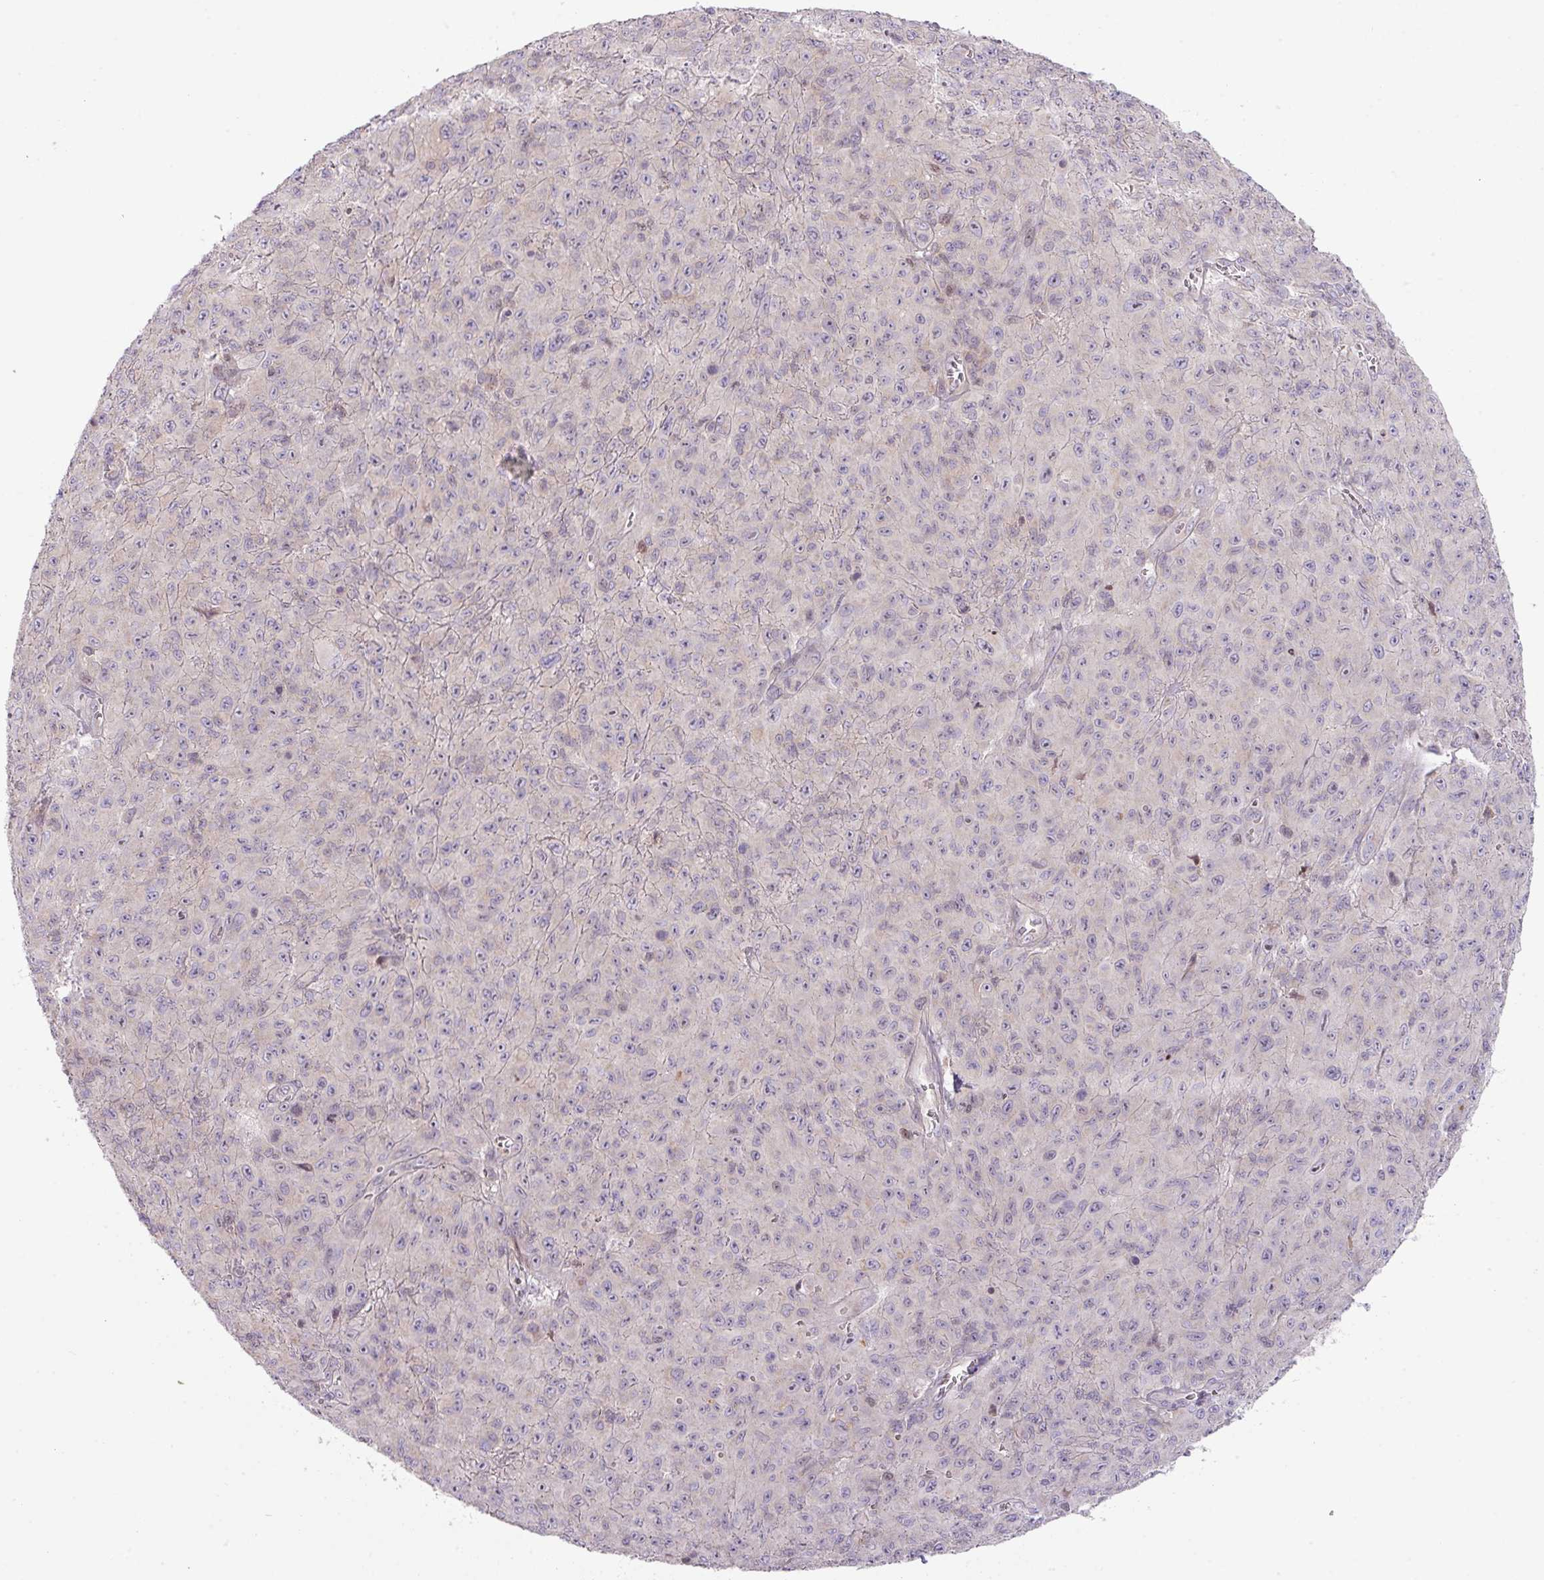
{"staining": {"intensity": "negative", "quantity": "none", "location": "none"}, "tissue": "melanoma", "cell_type": "Tumor cells", "image_type": "cancer", "snomed": [{"axis": "morphology", "description": "Malignant melanoma, NOS"}, {"axis": "topography", "description": "Skin"}], "caption": "An immunohistochemistry (IHC) micrograph of melanoma is shown. There is no staining in tumor cells of melanoma. (Immunohistochemistry, brightfield microscopy, high magnification).", "gene": "ZNF394", "patient": {"sex": "male", "age": 46}}